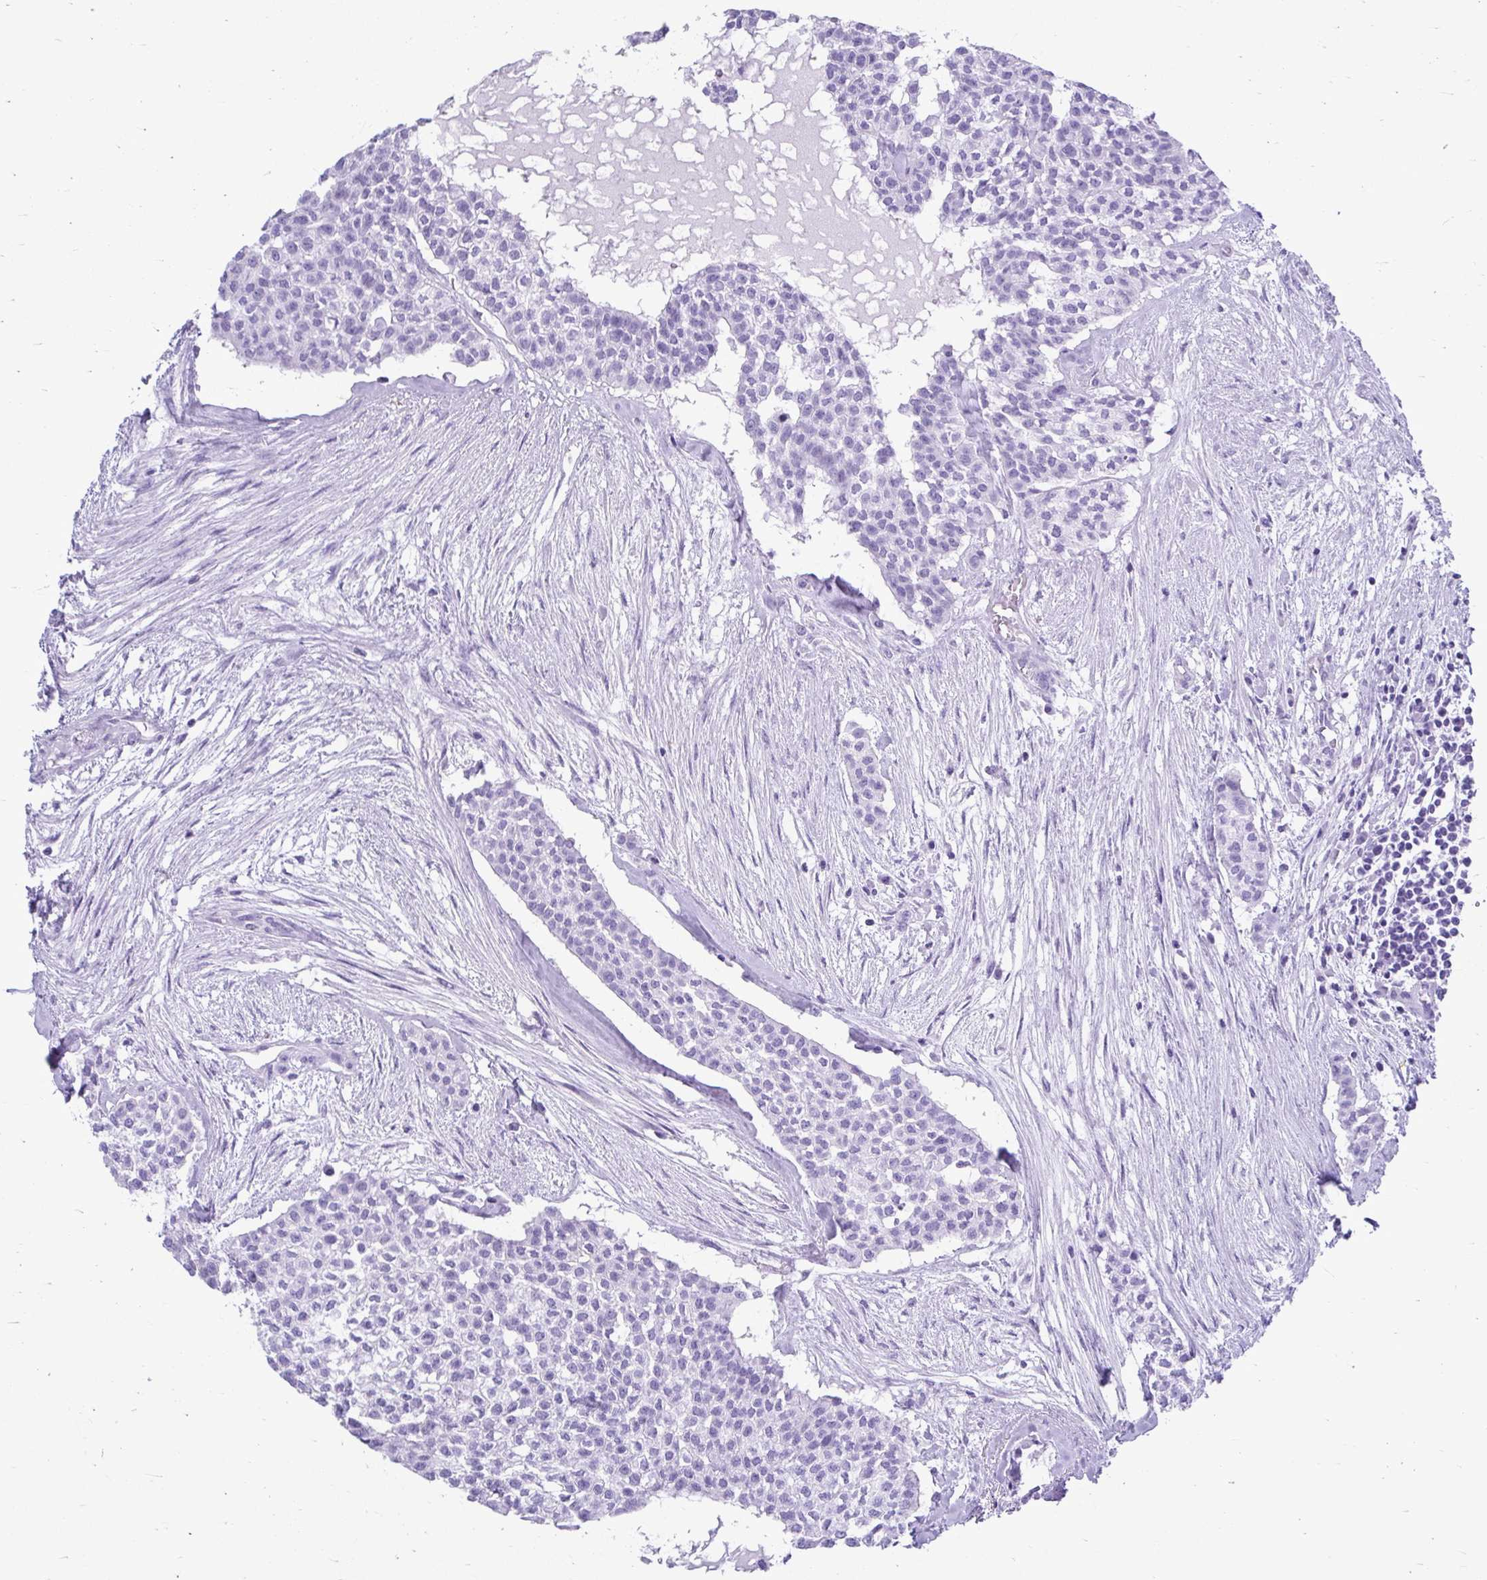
{"staining": {"intensity": "negative", "quantity": "none", "location": "none"}, "tissue": "head and neck cancer", "cell_type": "Tumor cells", "image_type": "cancer", "snomed": [{"axis": "morphology", "description": "Adenocarcinoma, NOS"}, {"axis": "topography", "description": "Head-Neck"}], "caption": "Tumor cells show no significant protein positivity in head and neck cancer (adenocarcinoma).", "gene": "ATP4B", "patient": {"sex": "male", "age": 81}}